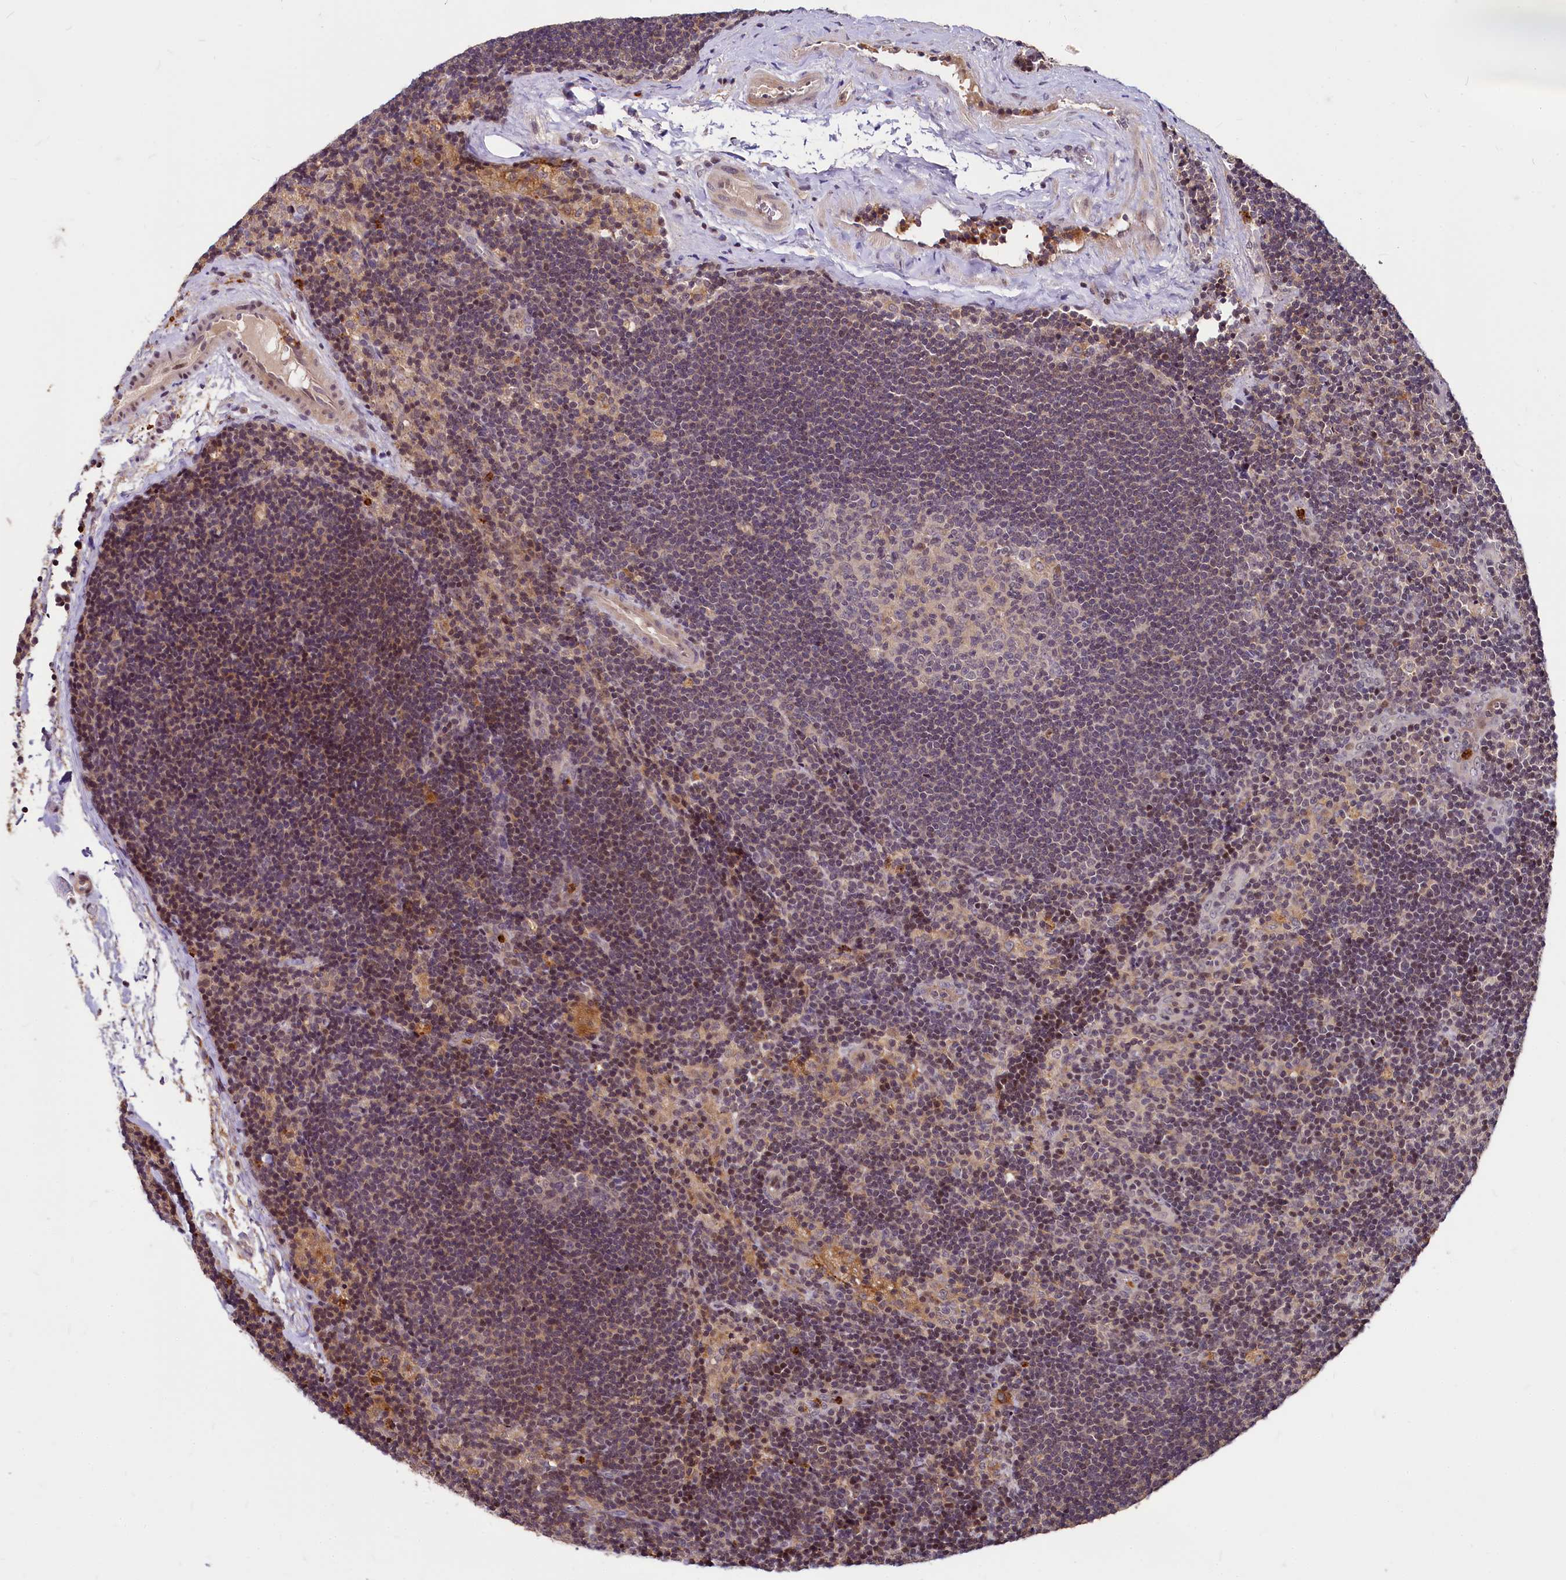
{"staining": {"intensity": "negative", "quantity": "none", "location": "none"}, "tissue": "lymph node", "cell_type": "Germinal center cells", "image_type": "normal", "snomed": [{"axis": "morphology", "description": "Normal tissue, NOS"}, {"axis": "topography", "description": "Lymph node"}], "caption": "The IHC photomicrograph has no significant expression in germinal center cells of lymph node.", "gene": "ATG101", "patient": {"sex": "male", "age": 24}}